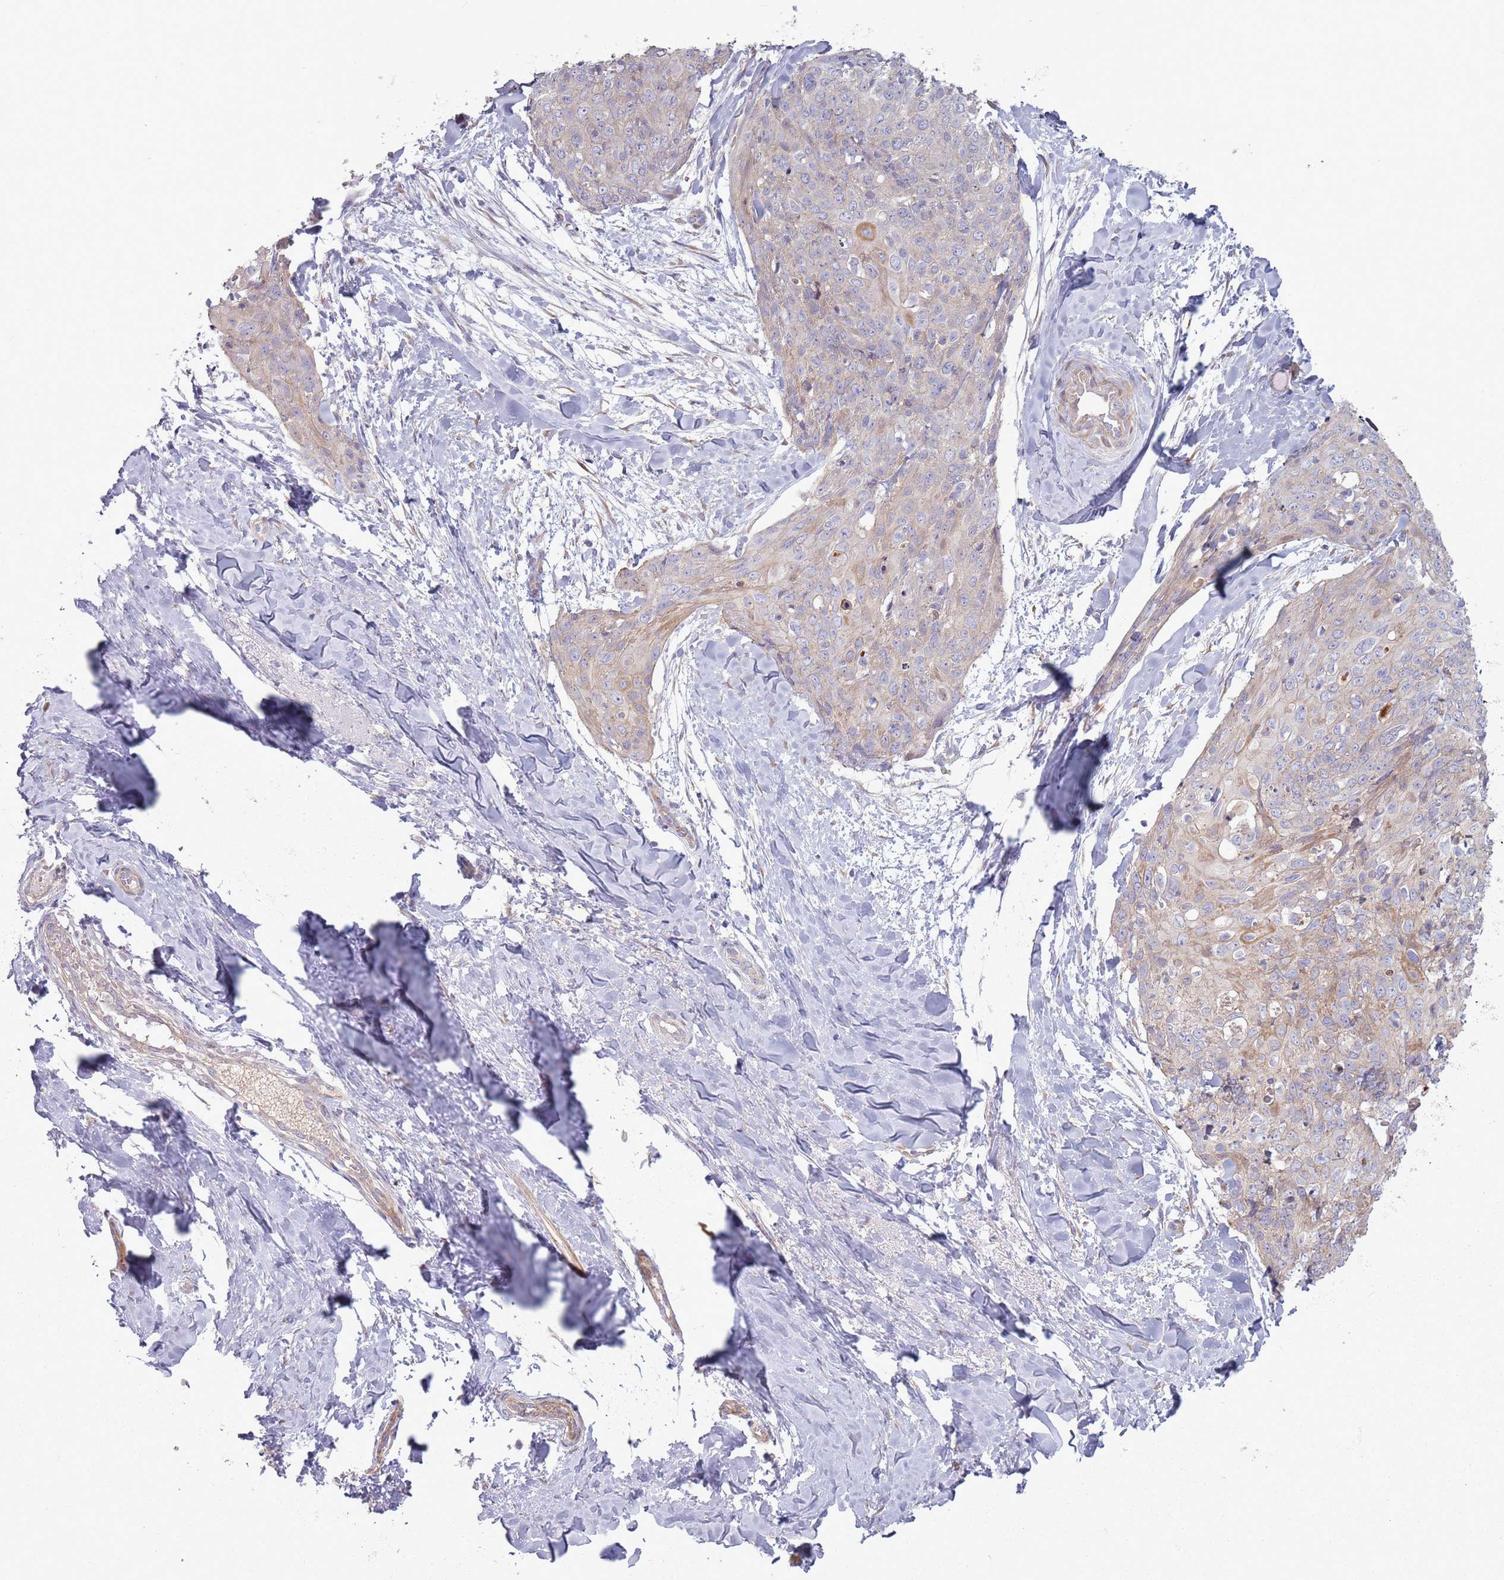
{"staining": {"intensity": "weak", "quantity": "<25%", "location": "cytoplasmic/membranous"}, "tissue": "skin cancer", "cell_type": "Tumor cells", "image_type": "cancer", "snomed": [{"axis": "morphology", "description": "Squamous cell carcinoma, NOS"}, {"axis": "topography", "description": "Skin"}, {"axis": "topography", "description": "Vulva"}], "caption": "High power microscopy micrograph of an immunohistochemistry (IHC) image of skin cancer, revealing no significant expression in tumor cells. Brightfield microscopy of IHC stained with DAB (3,3'-diaminobenzidine) (brown) and hematoxylin (blue), captured at high magnification.", "gene": "CCDC150", "patient": {"sex": "female", "age": 85}}